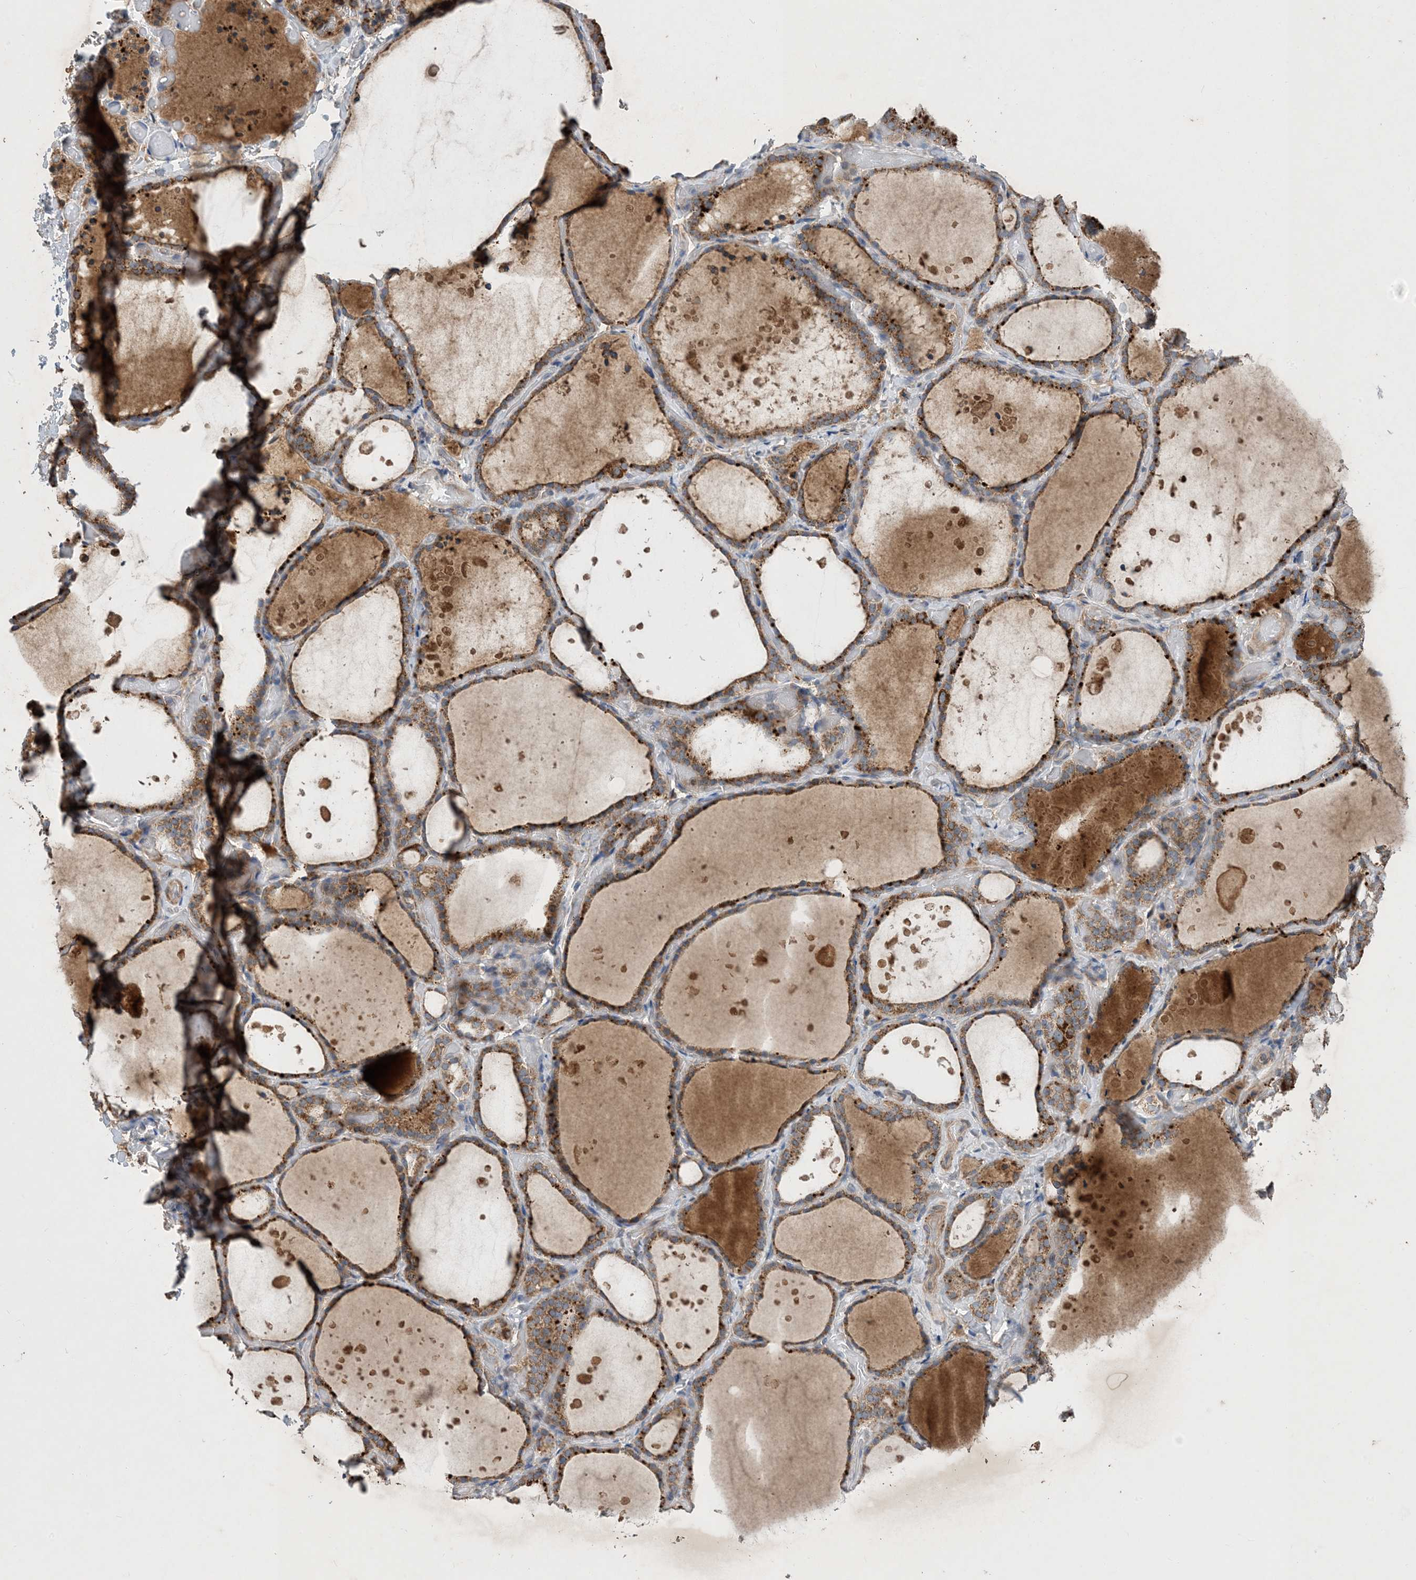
{"staining": {"intensity": "moderate", "quantity": ">75%", "location": "cytoplasmic/membranous"}, "tissue": "thyroid gland", "cell_type": "Glandular cells", "image_type": "normal", "snomed": [{"axis": "morphology", "description": "Normal tissue, NOS"}, {"axis": "topography", "description": "Thyroid gland"}], "caption": "Immunohistochemical staining of benign thyroid gland shows medium levels of moderate cytoplasmic/membranous expression in approximately >75% of glandular cells.", "gene": "STK19", "patient": {"sex": "female", "age": 44}}